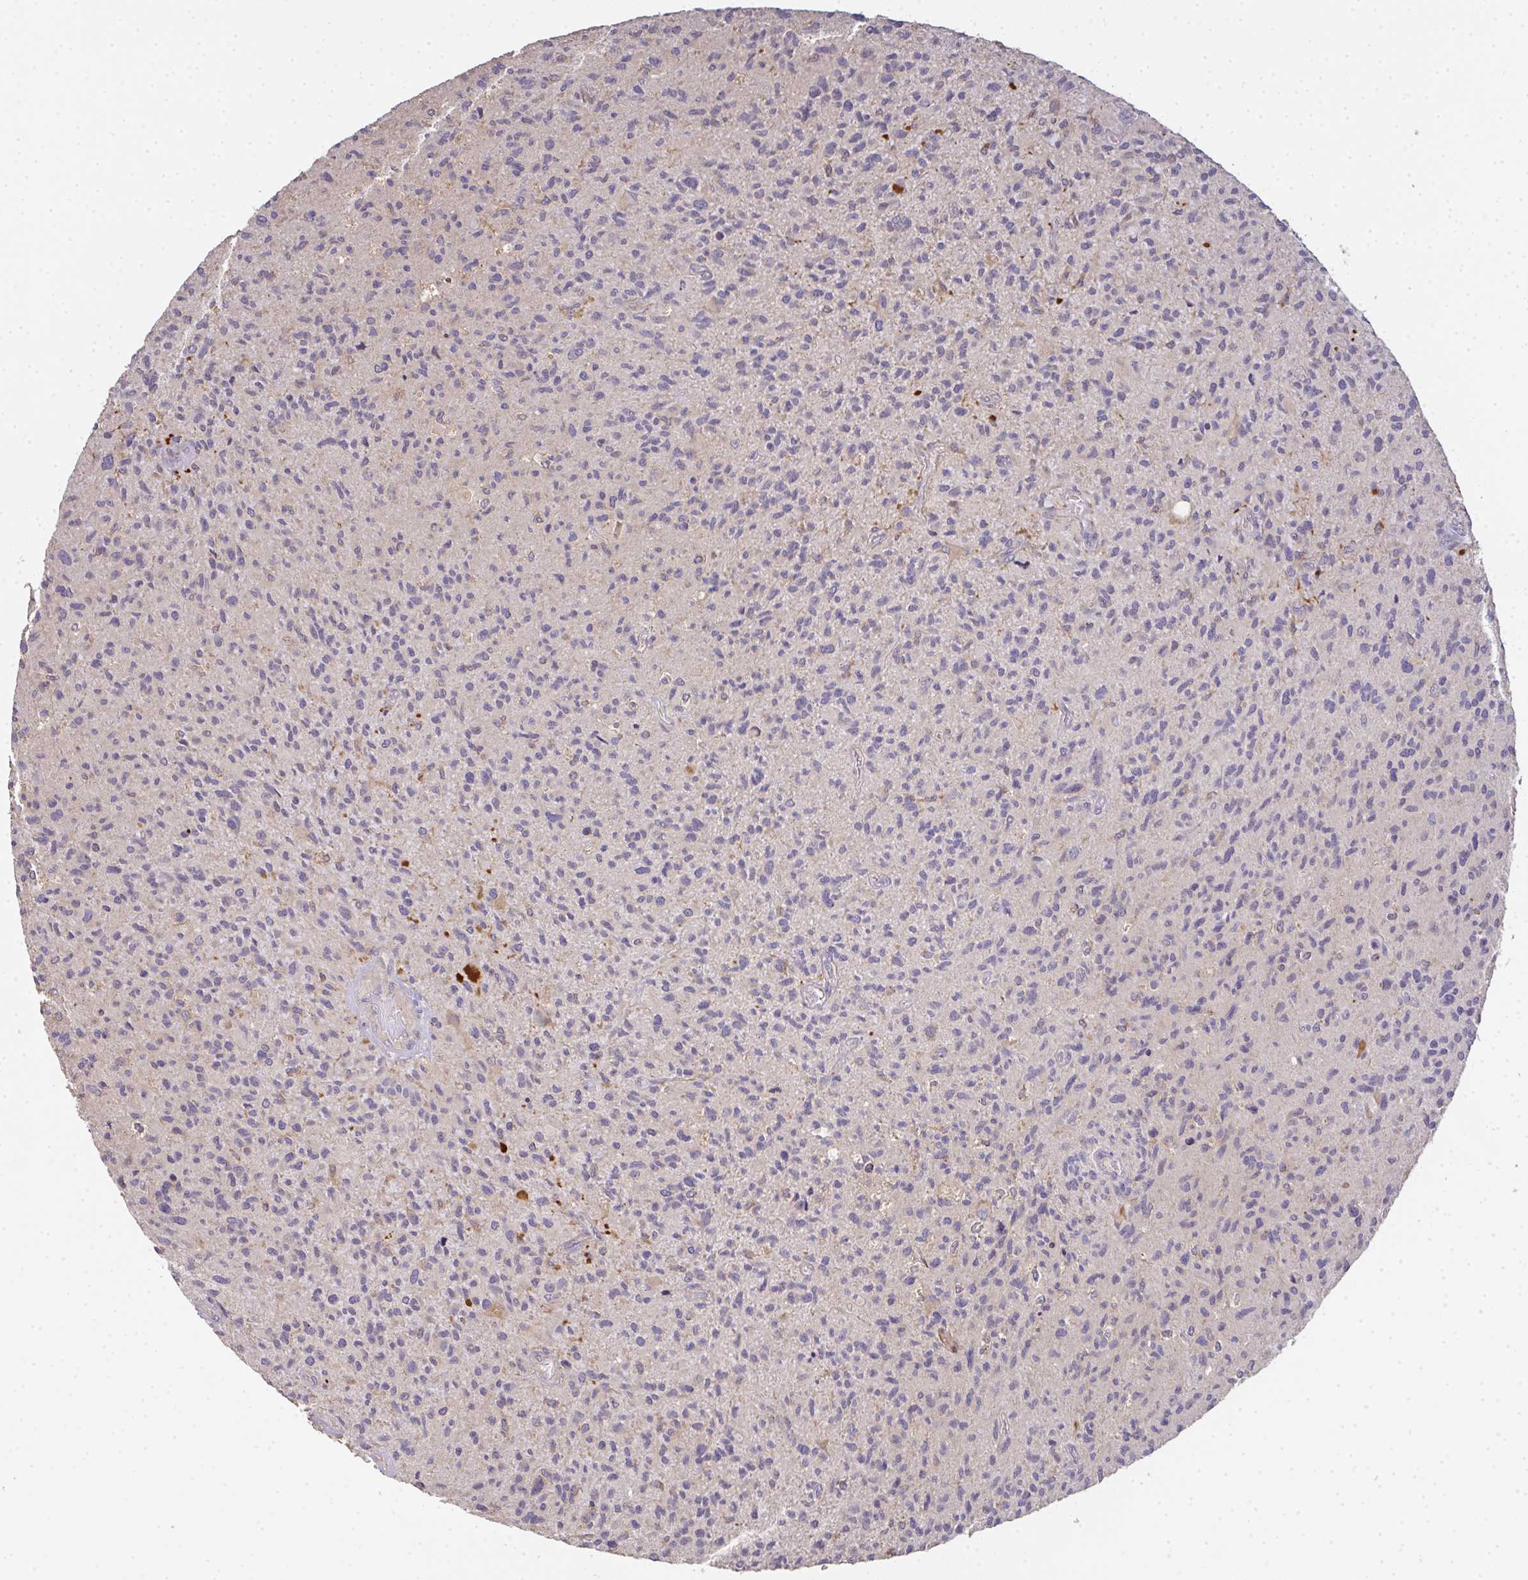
{"staining": {"intensity": "negative", "quantity": "none", "location": "none"}, "tissue": "glioma", "cell_type": "Tumor cells", "image_type": "cancer", "snomed": [{"axis": "morphology", "description": "Glioma, malignant, High grade"}, {"axis": "topography", "description": "Brain"}], "caption": "DAB (3,3'-diaminobenzidine) immunohistochemical staining of malignant high-grade glioma shows no significant expression in tumor cells. (Brightfield microscopy of DAB immunohistochemistry at high magnification).", "gene": "EEF1AKMT1", "patient": {"sex": "female", "age": 70}}